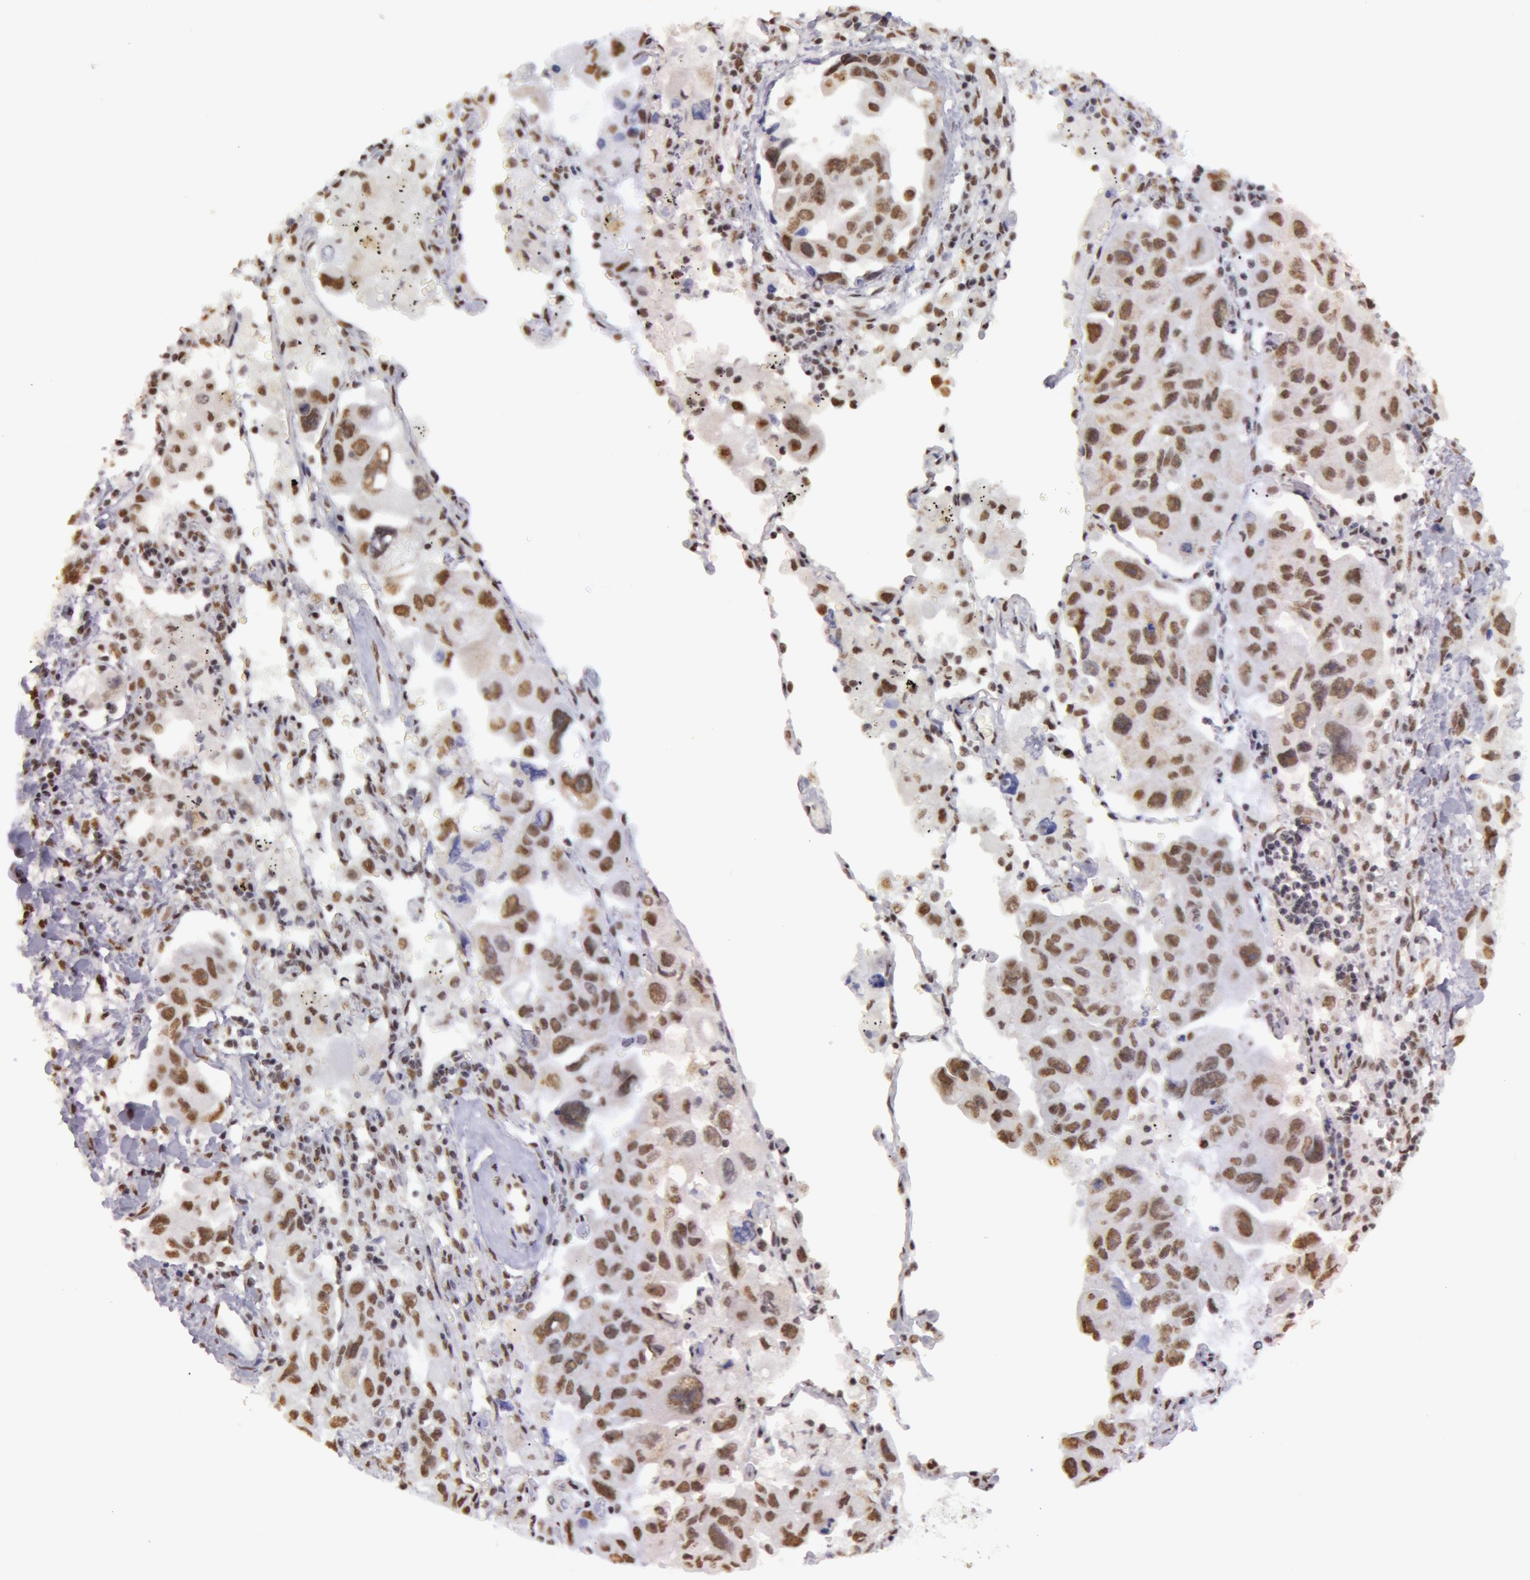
{"staining": {"intensity": "moderate", "quantity": ">75%", "location": "nuclear"}, "tissue": "lung cancer", "cell_type": "Tumor cells", "image_type": "cancer", "snomed": [{"axis": "morphology", "description": "Adenocarcinoma, NOS"}, {"axis": "topography", "description": "Lung"}], "caption": "Immunohistochemical staining of lung cancer exhibits moderate nuclear protein staining in about >75% of tumor cells.", "gene": "VRTN", "patient": {"sex": "male", "age": 64}}